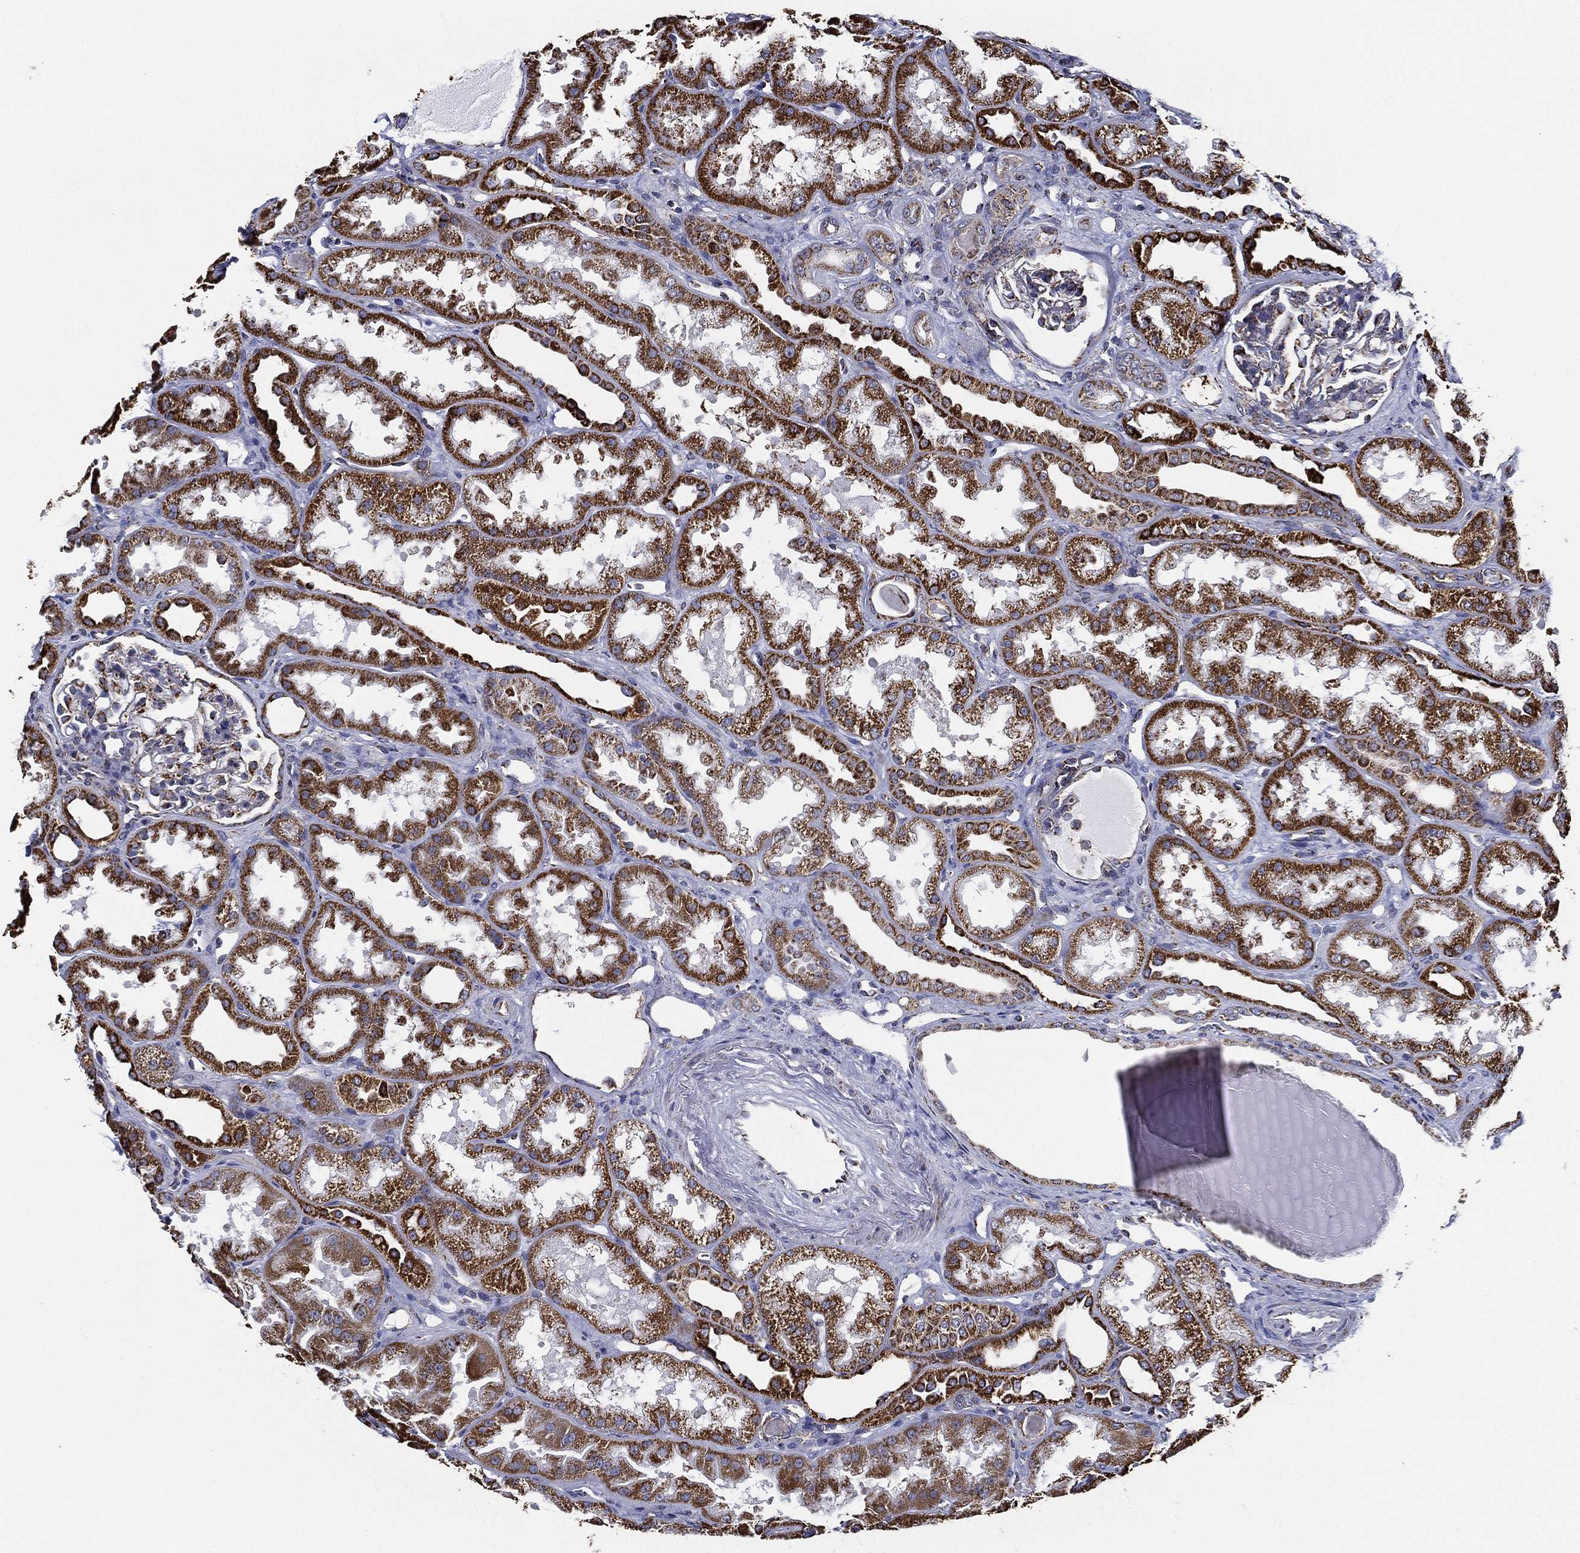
{"staining": {"intensity": "moderate", "quantity": "<25%", "location": "cytoplasmic/membranous"}, "tissue": "kidney", "cell_type": "Cells in glomeruli", "image_type": "normal", "snomed": [{"axis": "morphology", "description": "Normal tissue, NOS"}, {"axis": "topography", "description": "Kidney"}], "caption": "Human kidney stained for a protein (brown) shows moderate cytoplasmic/membranous positive staining in approximately <25% of cells in glomeruli.", "gene": "NDUFAB1", "patient": {"sex": "male", "age": 61}}